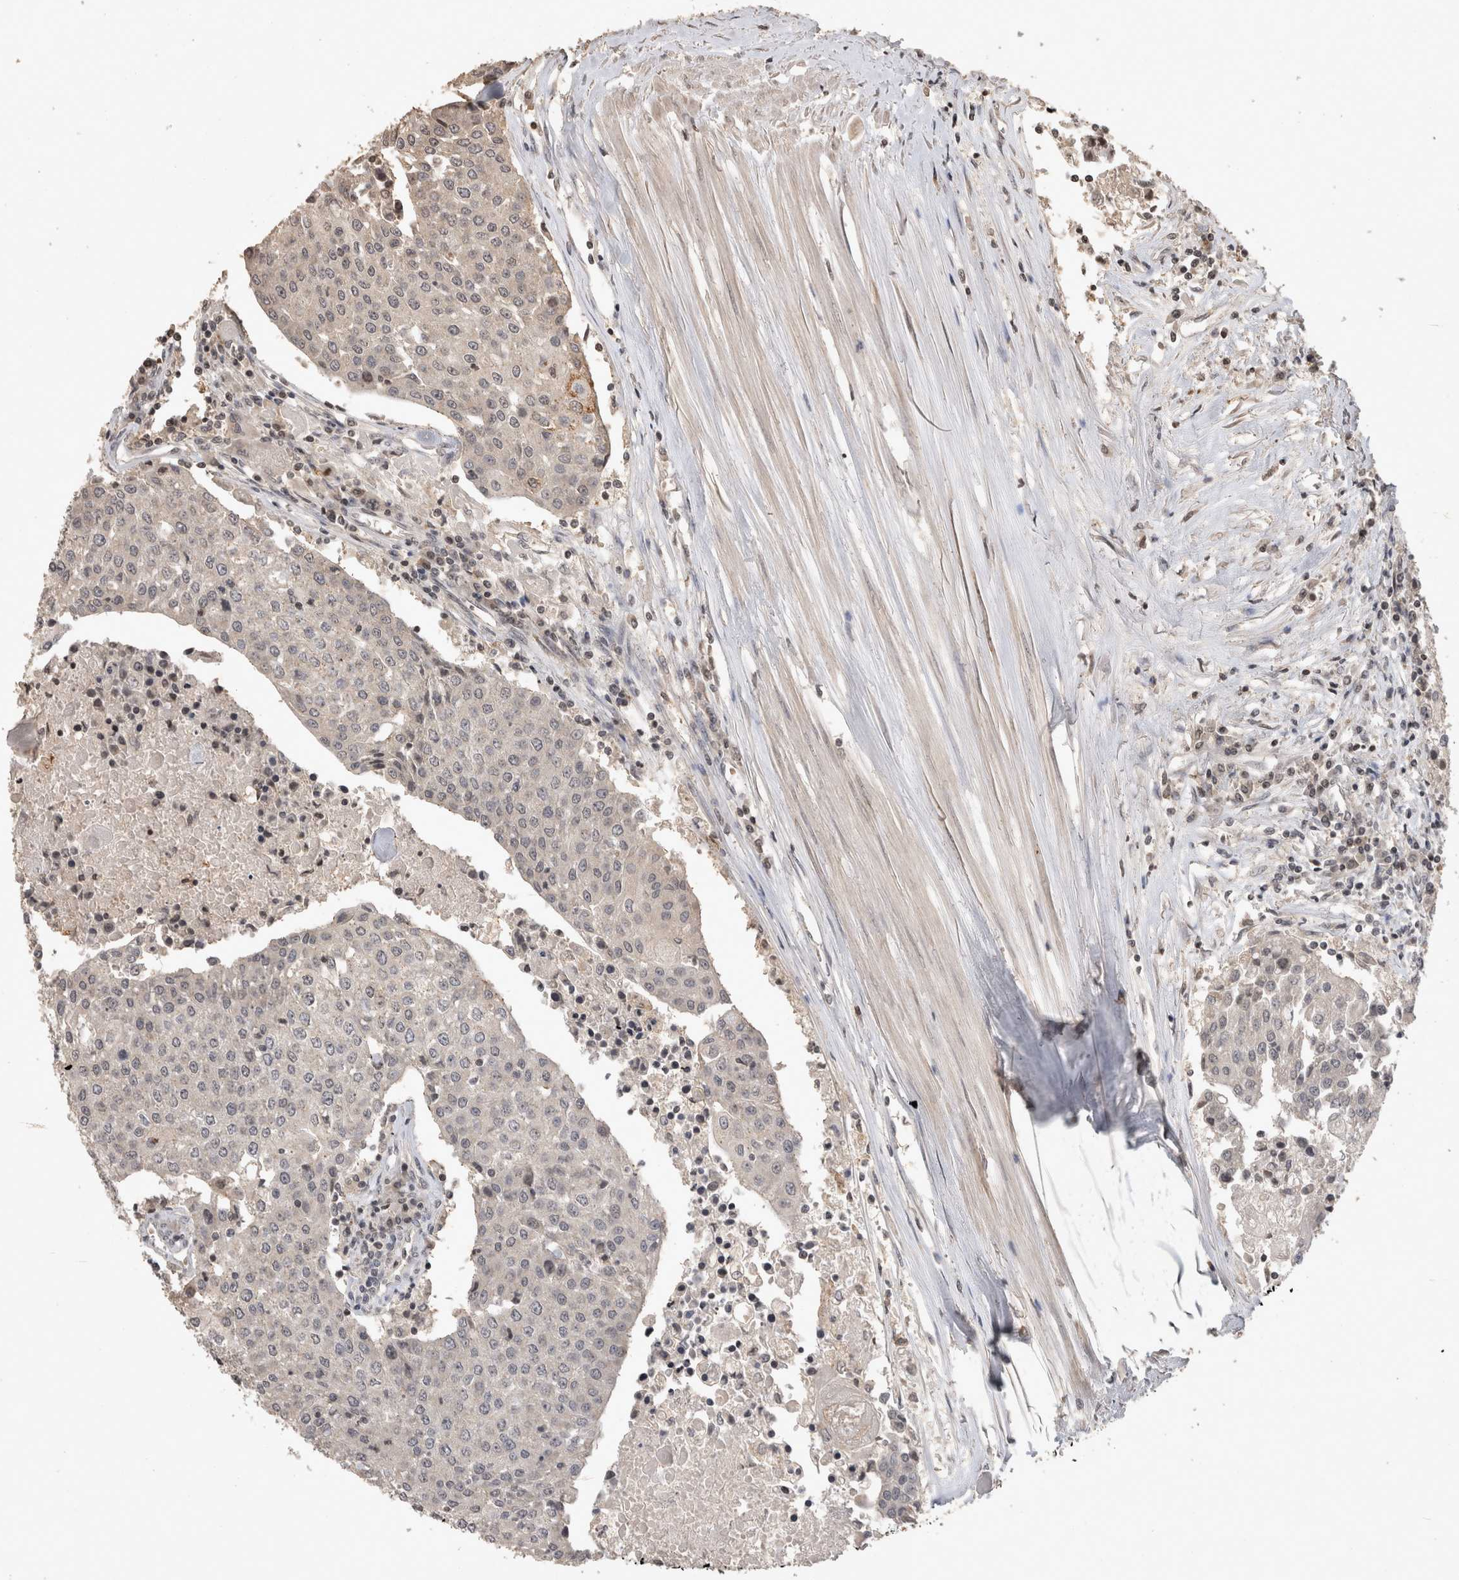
{"staining": {"intensity": "negative", "quantity": "none", "location": "none"}, "tissue": "urothelial cancer", "cell_type": "Tumor cells", "image_type": "cancer", "snomed": [{"axis": "morphology", "description": "Urothelial carcinoma, High grade"}, {"axis": "topography", "description": "Urinary bladder"}], "caption": "This is an immunohistochemistry image of urothelial cancer. There is no positivity in tumor cells.", "gene": "HRK", "patient": {"sex": "female", "age": 85}}